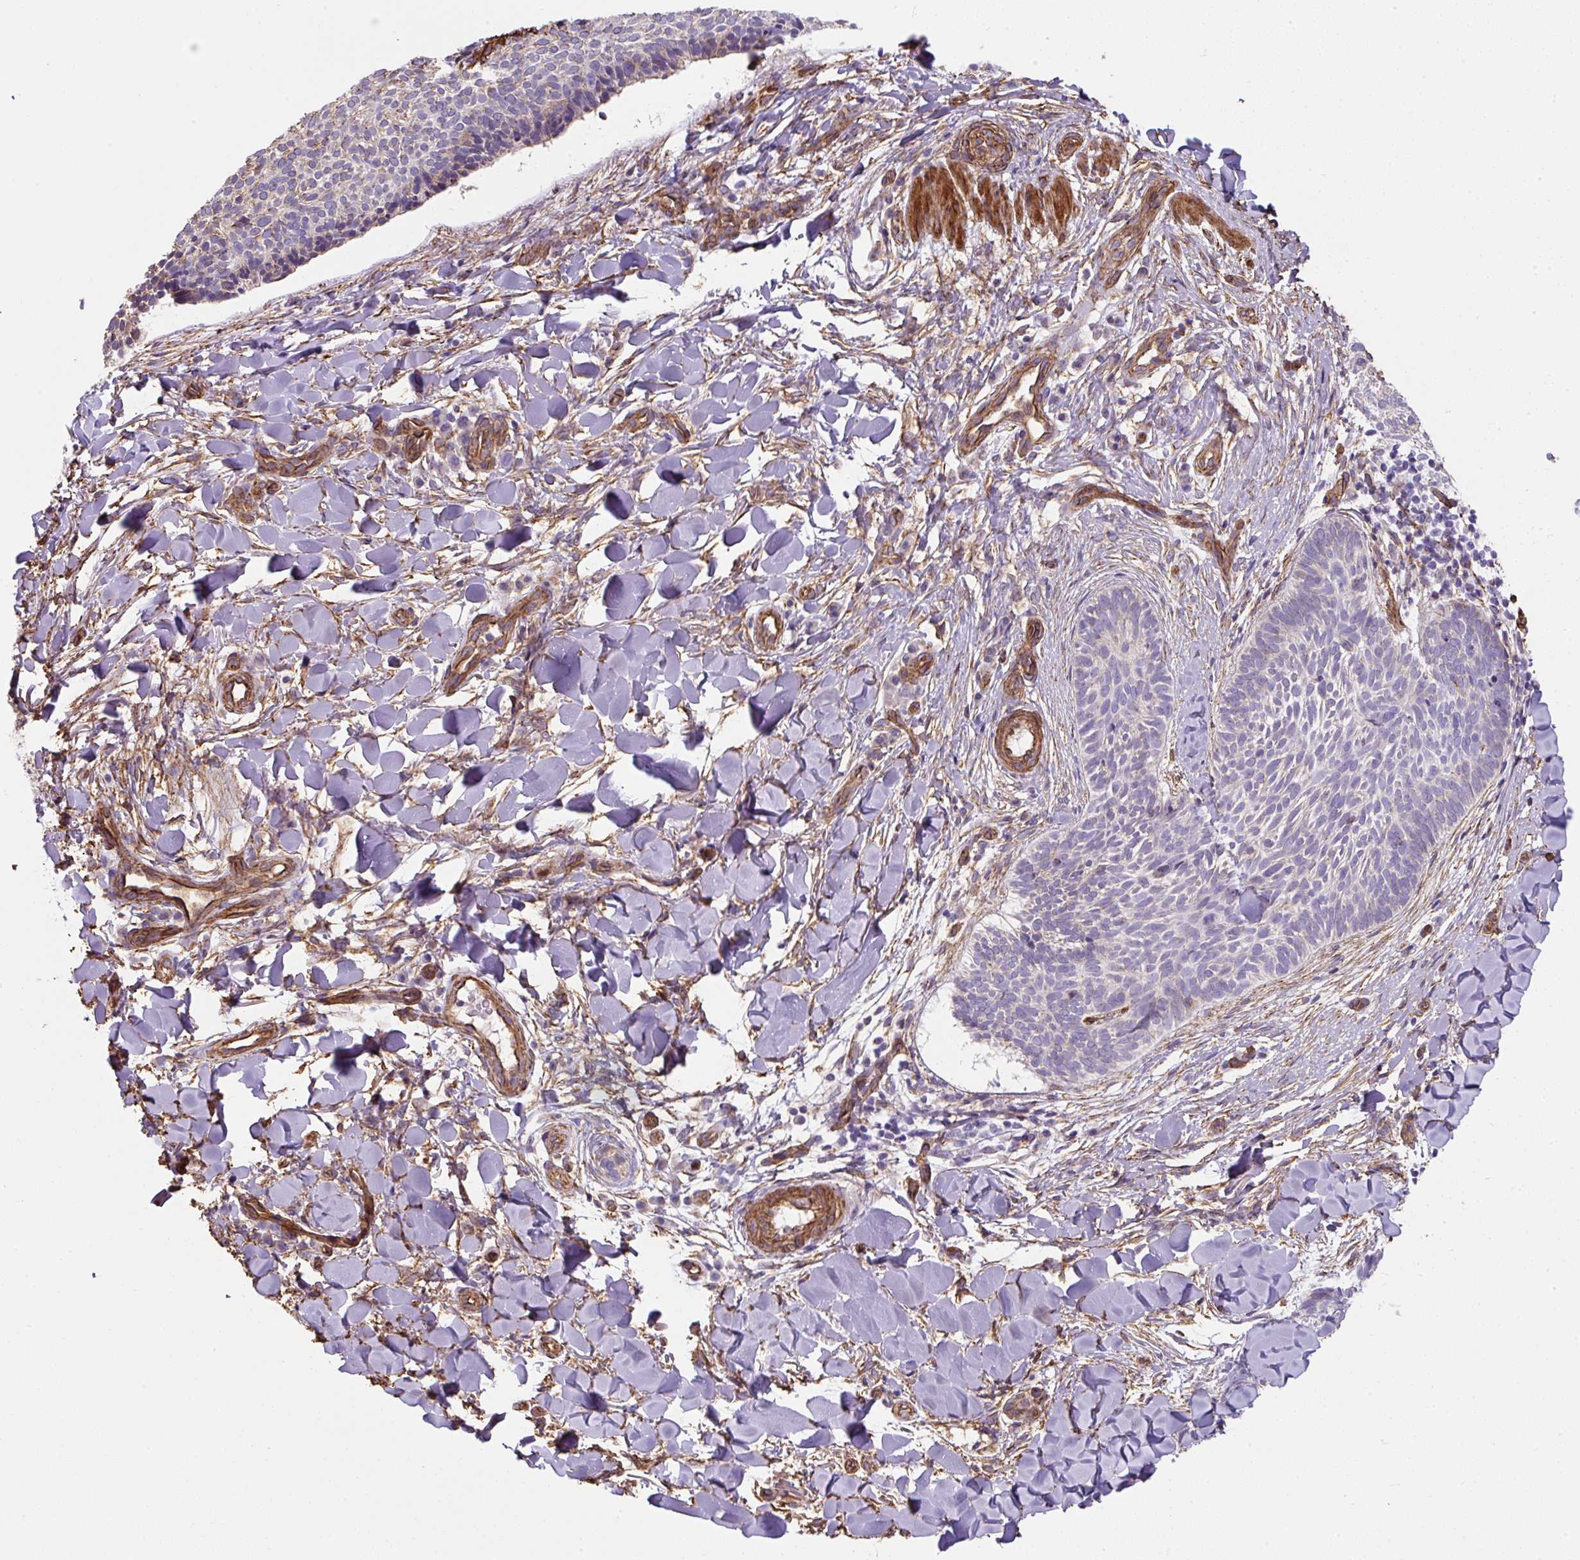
{"staining": {"intensity": "negative", "quantity": "none", "location": "none"}, "tissue": "skin cancer", "cell_type": "Tumor cells", "image_type": "cancer", "snomed": [{"axis": "morphology", "description": "Normal tissue, NOS"}, {"axis": "morphology", "description": "Basal cell carcinoma"}, {"axis": "topography", "description": "Skin"}], "caption": "This is an immunohistochemistry (IHC) photomicrograph of human basal cell carcinoma (skin). There is no expression in tumor cells.", "gene": "ANKUB1", "patient": {"sex": "male", "age": 50}}